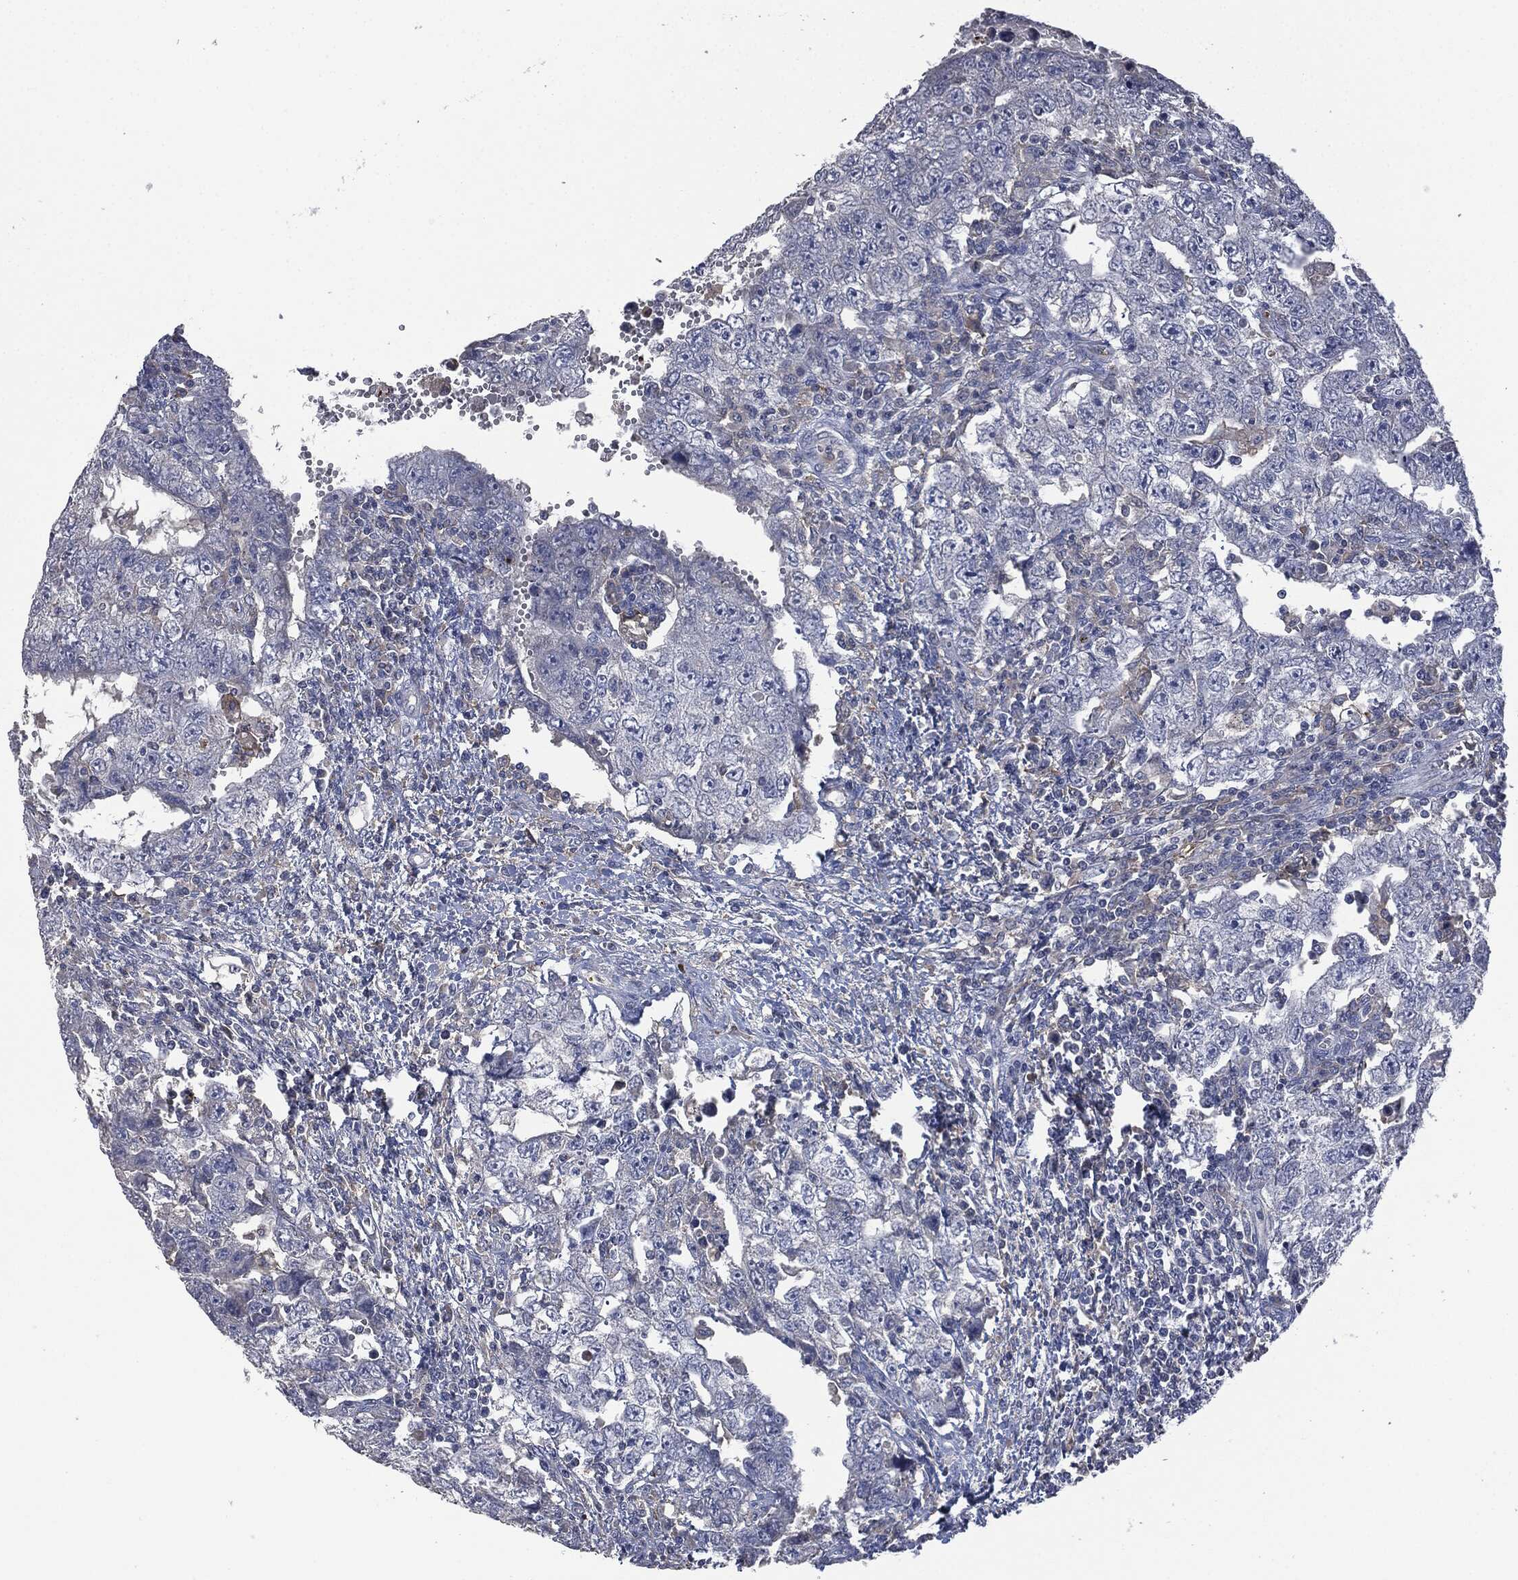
{"staining": {"intensity": "negative", "quantity": "none", "location": "none"}, "tissue": "testis cancer", "cell_type": "Tumor cells", "image_type": "cancer", "snomed": [{"axis": "morphology", "description": "Carcinoma, Embryonal, NOS"}, {"axis": "topography", "description": "Testis"}], "caption": "DAB (3,3'-diaminobenzidine) immunohistochemical staining of testis cancer (embryonal carcinoma) demonstrates no significant positivity in tumor cells. (DAB immunohistochemistry (IHC) with hematoxylin counter stain).", "gene": "CD33", "patient": {"sex": "male", "age": 26}}